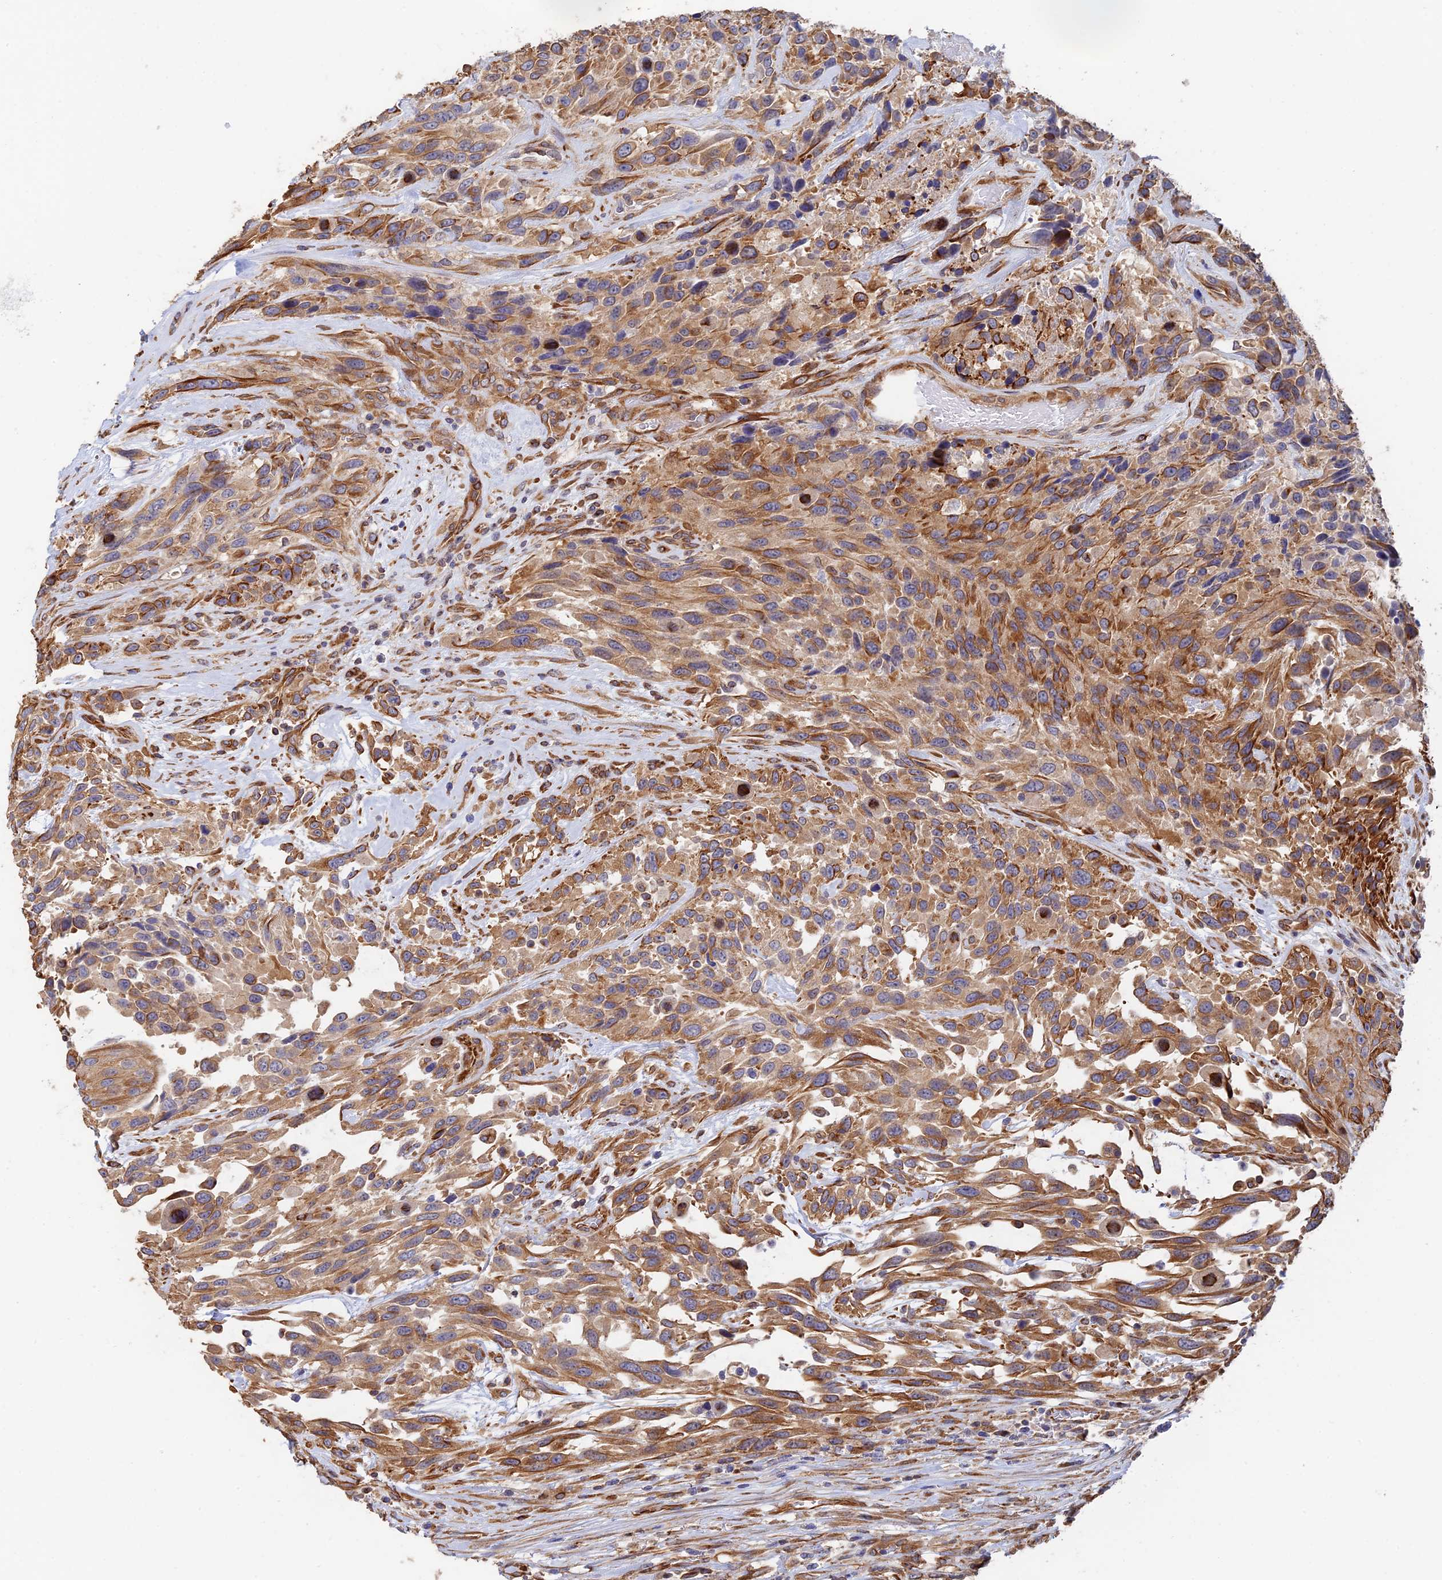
{"staining": {"intensity": "moderate", "quantity": "25%-75%", "location": "cytoplasmic/membranous"}, "tissue": "urothelial cancer", "cell_type": "Tumor cells", "image_type": "cancer", "snomed": [{"axis": "morphology", "description": "Urothelial carcinoma, High grade"}, {"axis": "topography", "description": "Urinary bladder"}], "caption": "Protein analysis of urothelial cancer tissue shows moderate cytoplasmic/membranous expression in approximately 25%-75% of tumor cells. (IHC, brightfield microscopy, high magnification).", "gene": "WBP11", "patient": {"sex": "female", "age": 70}}